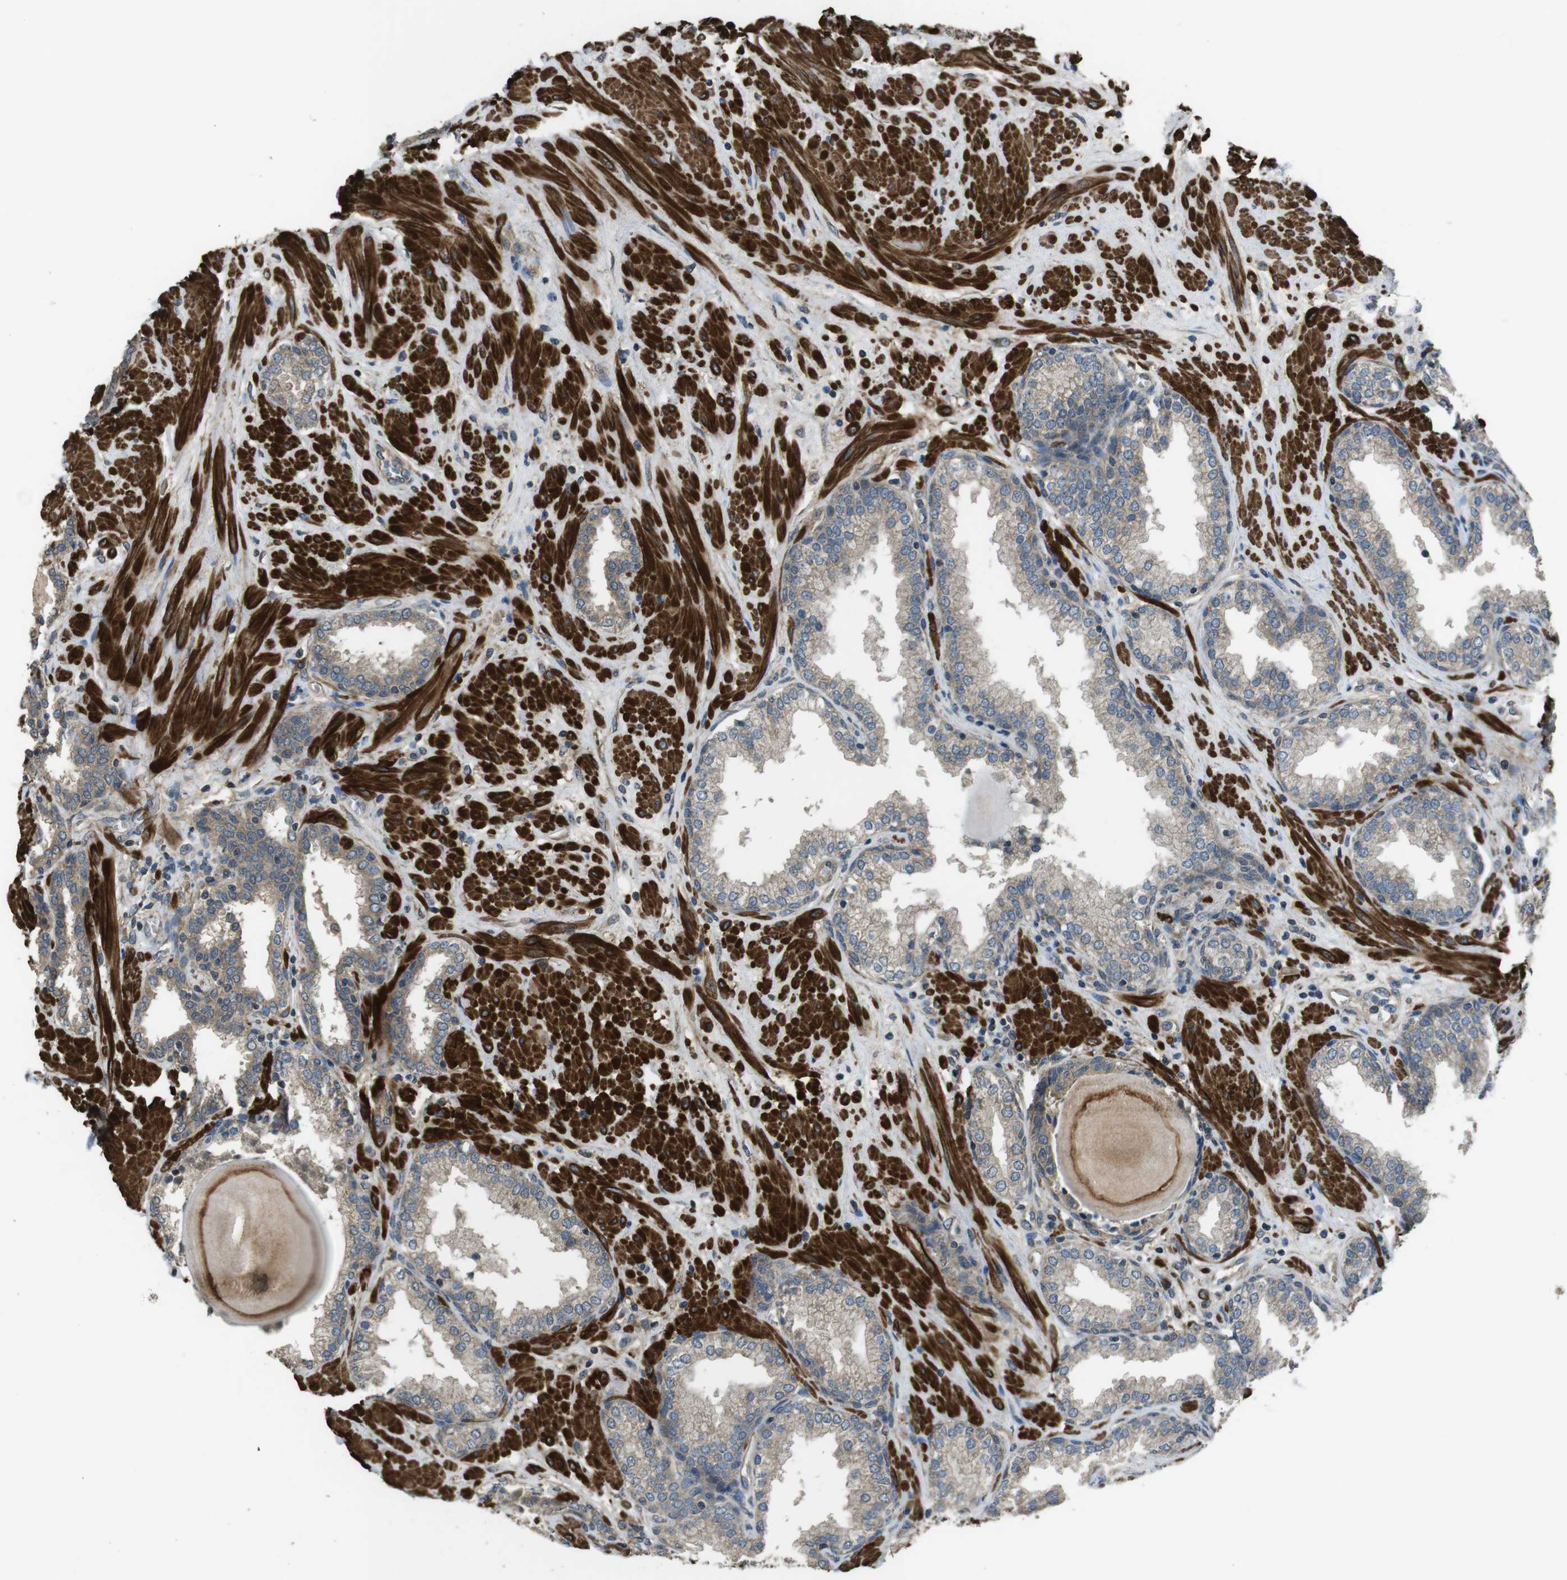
{"staining": {"intensity": "weak", "quantity": ">75%", "location": "cytoplasmic/membranous"}, "tissue": "prostate", "cell_type": "Glandular cells", "image_type": "normal", "snomed": [{"axis": "morphology", "description": "Normal tissue, NOS"}, {"axis": "topography", "description": "Prostate"}], "caption": "Immunohistochemistry histopathology image of benign prostate: prostate stained using IHC exhibits low levels of weak protein expression localized specifically in the cytoplasmic/membranous of glandular cells, appearing as a cytoplasmic/membranous brown color.", "gene": "FUT2", "patient": {"sex": "male", "age": 51}}